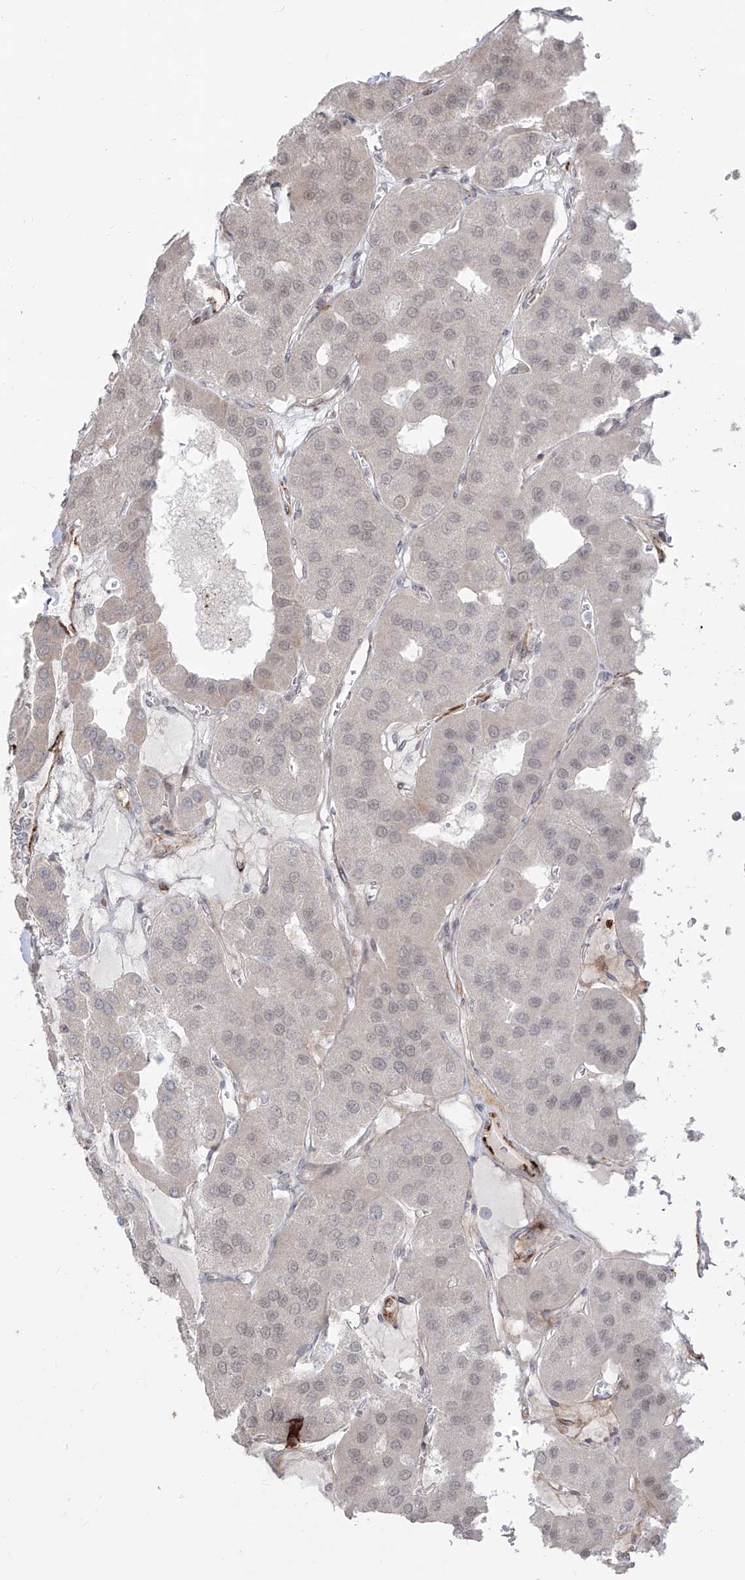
{"staining": {"intensity": "moderate", "quantity": "25%-75%", "location": "cytoplasmic/membranous,nuclear"}, "tissue": "parathyroid gland", "cell_type": "Glandular cells", "image_type": "normal", "snomed": [{"axis": "morphology", "description": "Normal tissue, NOS"}, {"axis": "morphology", "description": "Adenoma, NOS"}, {"axis": "topography", "description": "Parathyroid gland"}], "caption": "The photomicrograph demonstrates immunohistochemical staining of unremarkable parathyroid gland. There is moderate cytoplasmic/membranous,nuclear positivity is present in about 25%-75% of glandular cells. Ihc stains the protein in brown and the nuclei are stained blue.", "gene": "ZNF180", "patient": {"sex": "female", "age": 86}}